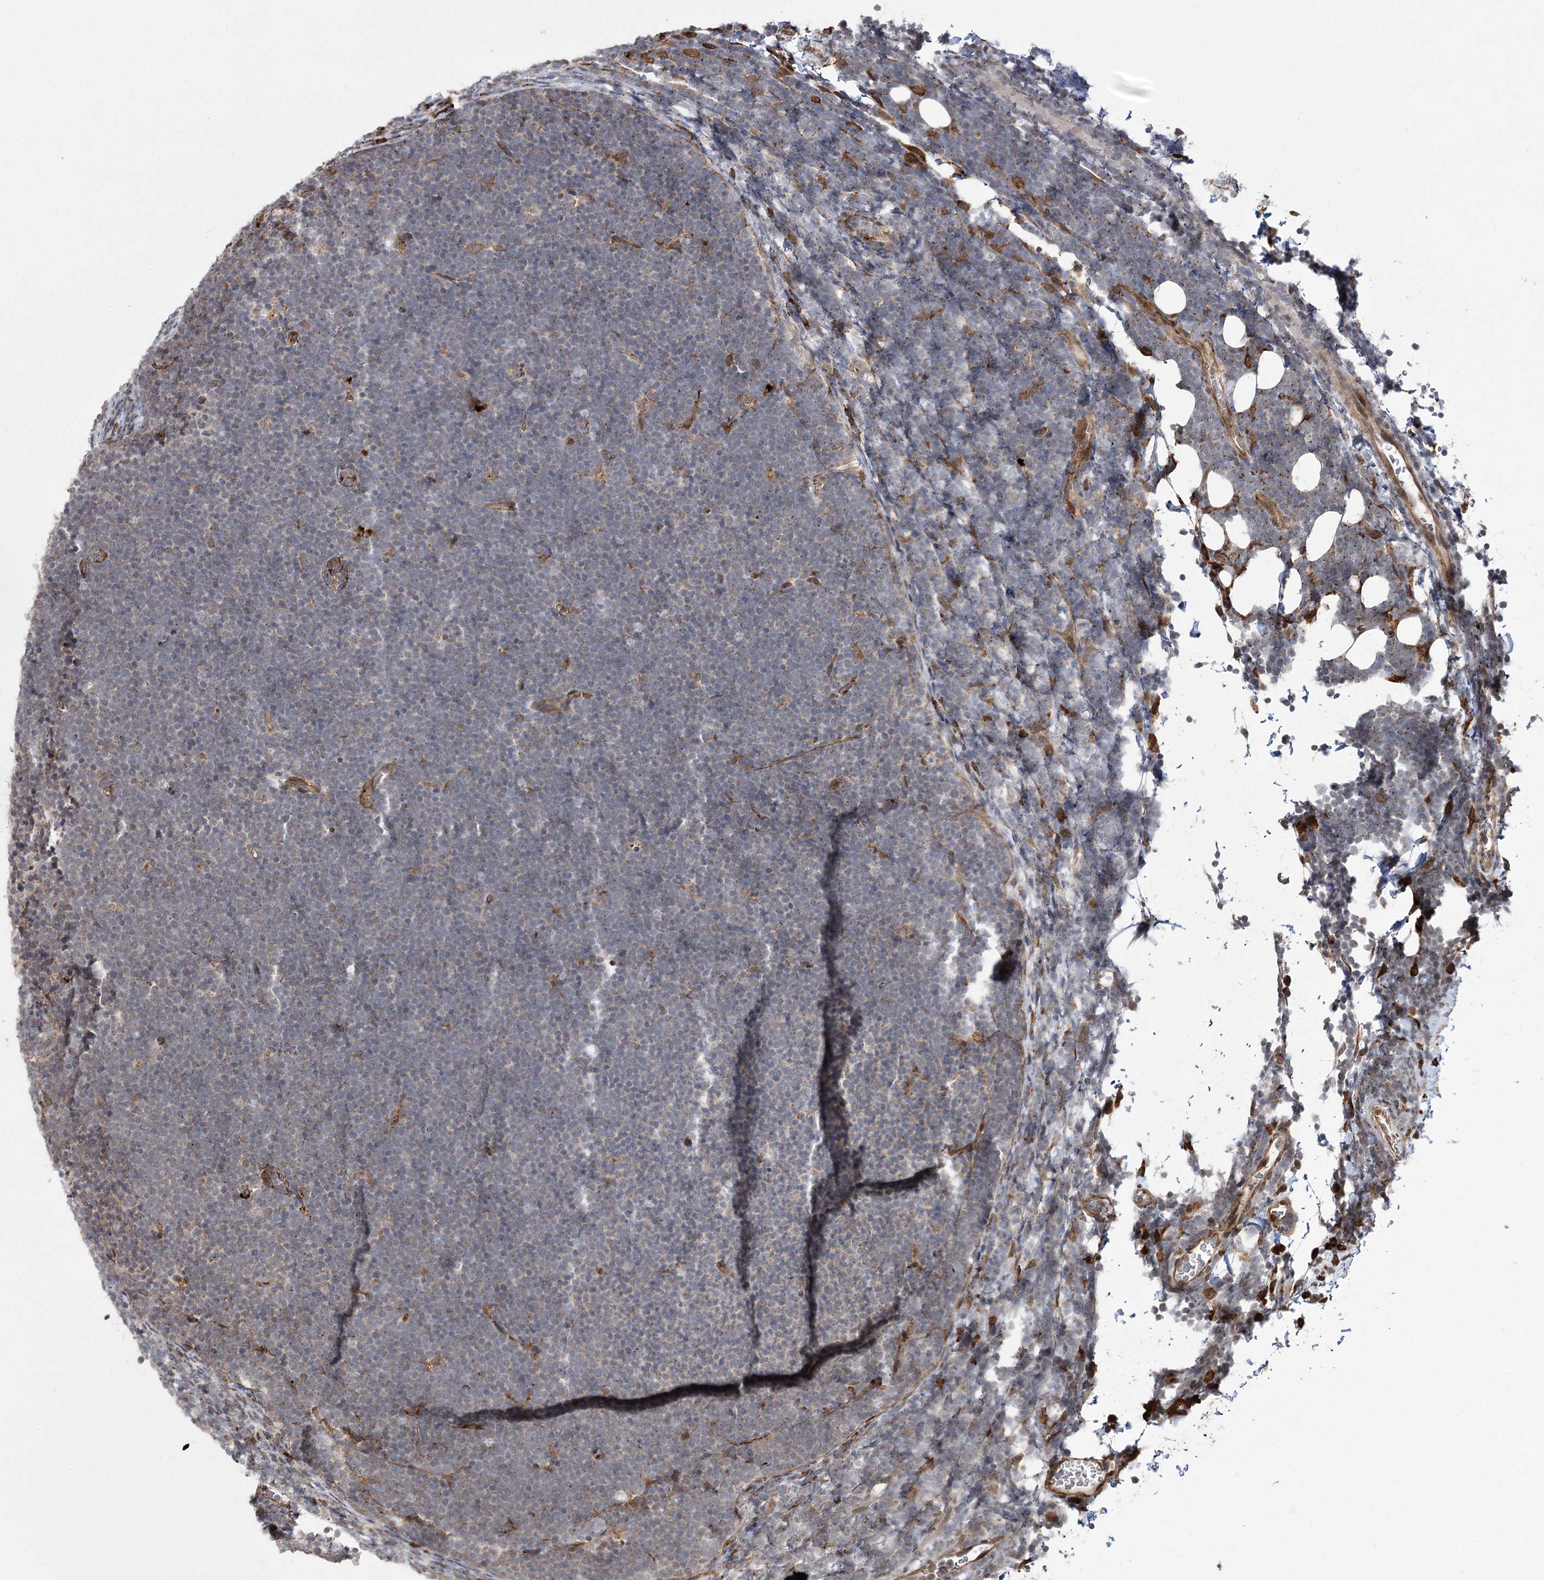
{"staining": {"intensity": "negative", "quantity": "none", "location": "none"}, "tissue": "lymphoma", "cell_type": "Tumor cells", "image_type": "cancer", "snomed": [{"axis": "morphology", "description": "Malignant lymphoma, non-Hodgkin's type, High grade"}, {"axis": "topography", "description": "Lymph node"}], "caption": "There is no significant expression in tumor cells of lymphoma.", "gene": "FANCL", "patient": {"sex": "male", "age": 13}}